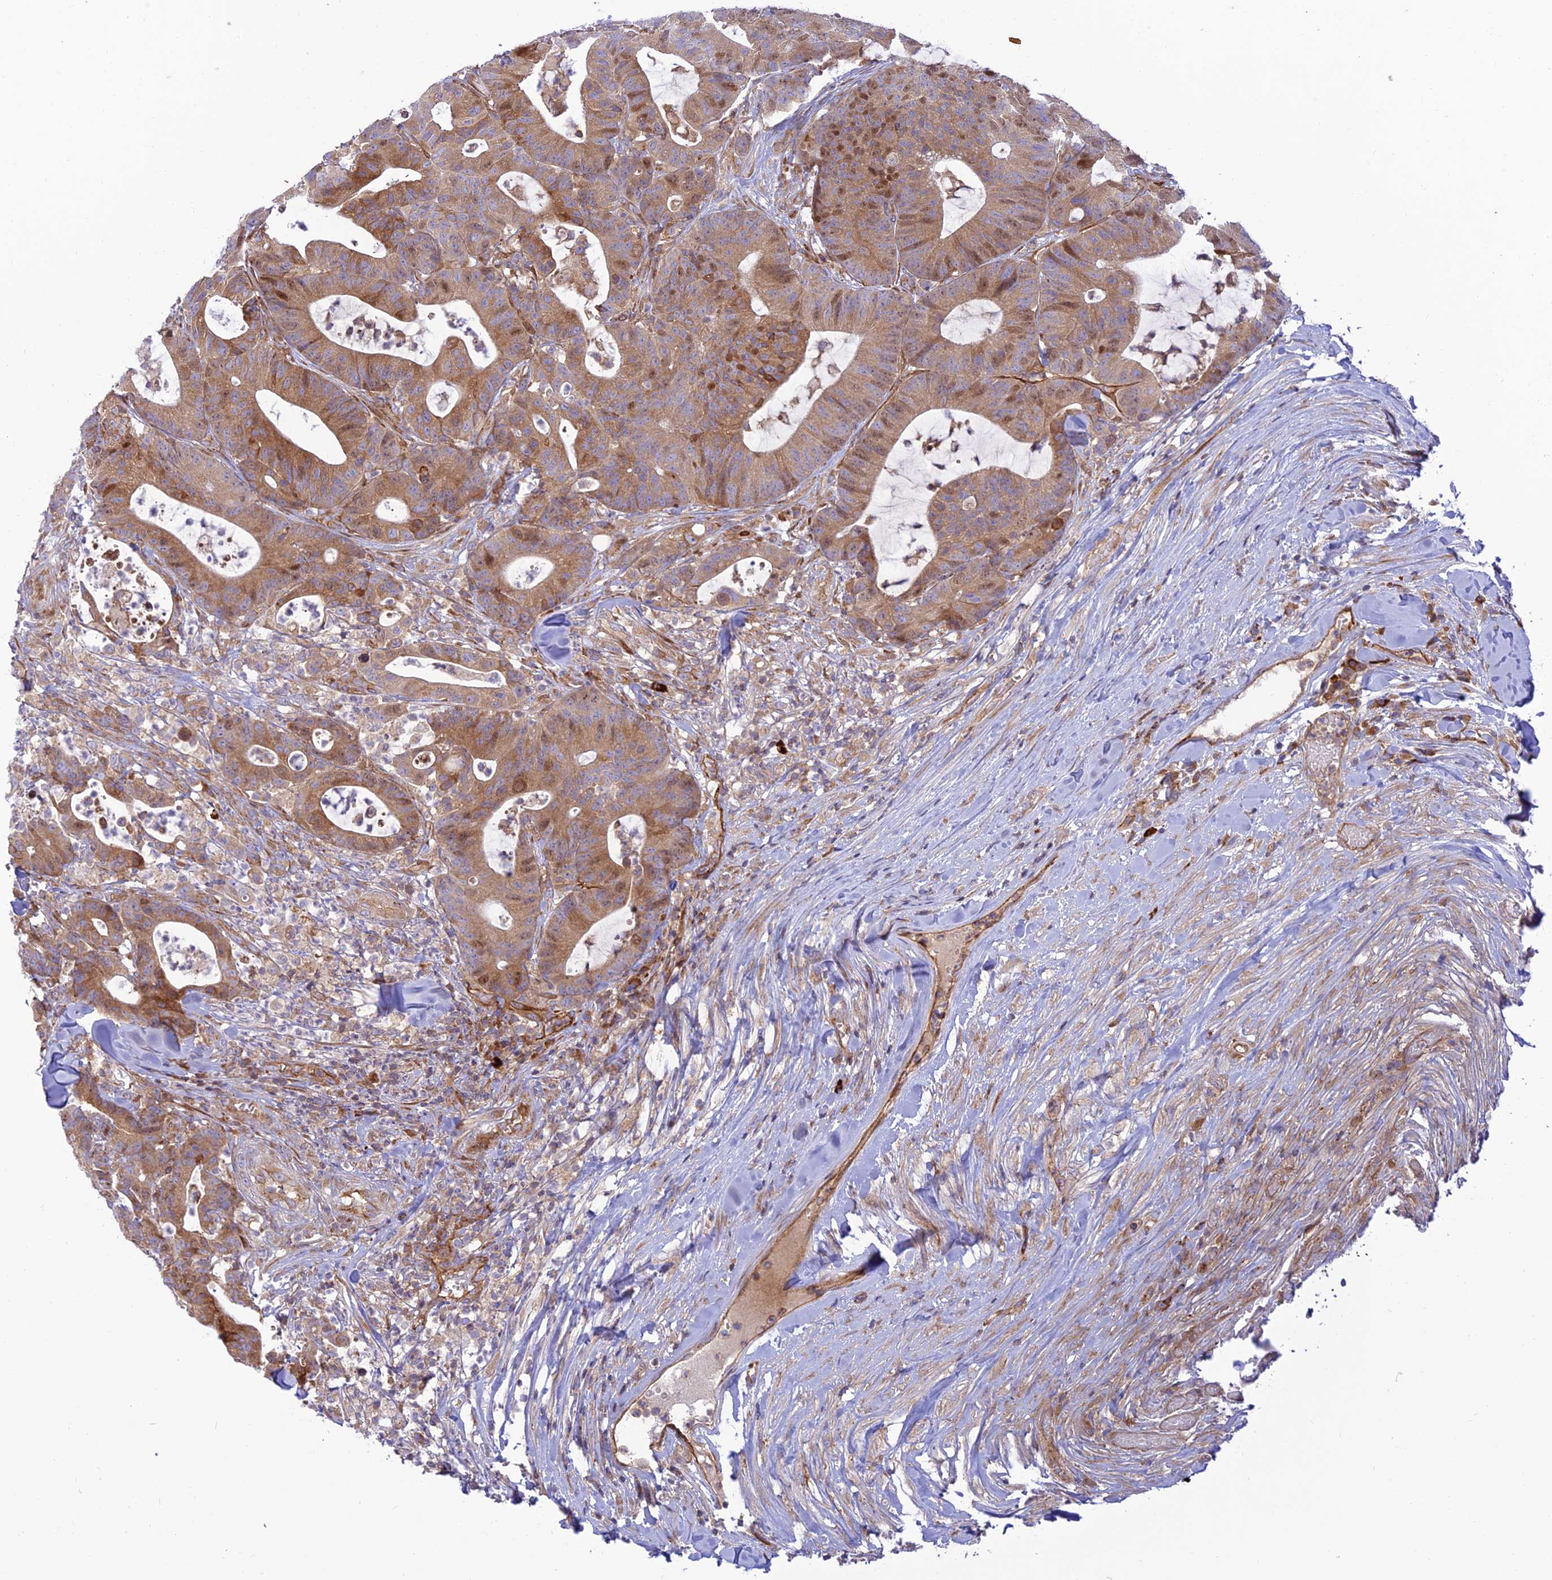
{"staining": {"intensity": "moderate", "quantity": ">75%", "location": "cytoplasmic/membranous"}, "tissue": "colorectal cancer", "cell_type": "Tumor cells", "image_type": "cancer", "snomed": [{"axis": "morphology", "description": "Adenocarcinoma, NOS"}, {"axis": "topography", "description": "Colon"}], "caption": "A brown stain shows moderate cytoplasmic/membranous staining of a protein in human colorectal cancer tumor cells. Using DAB (3,3'-diaminobenzidine) (brown) and hematoxylin (blue) stains, captured at high magnification using brightfield microscopy.", "gene": "PIMREG", "patient": {"sex": "female", "age": 84}}